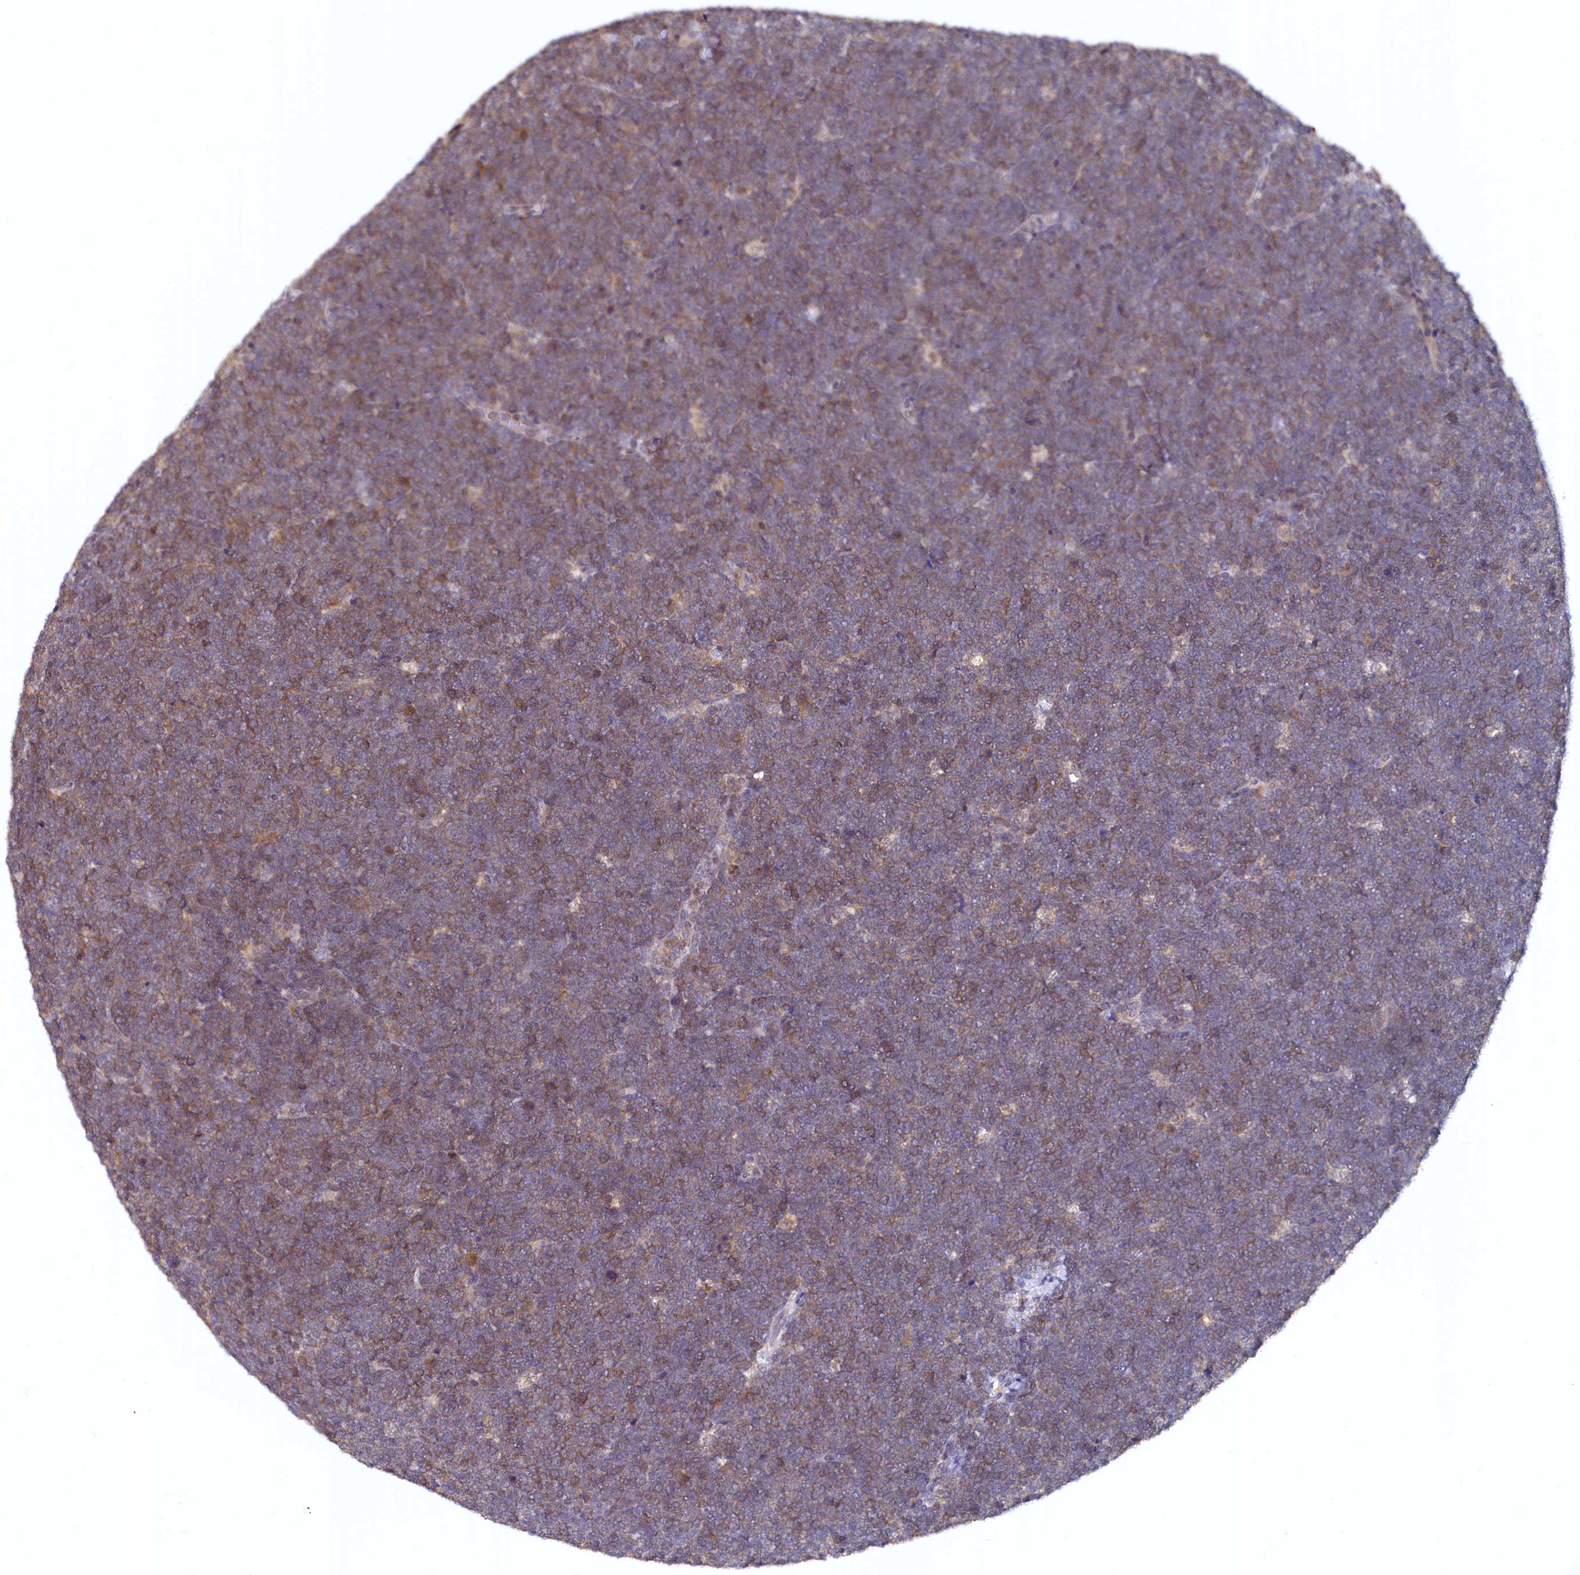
{"staining": {"intensity": "moderate", "quantity": "25%-75%", "location": "cytoplasmic/membranous"}, "tissue": "lymphoma", "cell_type": "Tumor cells", "image_type": "cancer", "snomed": [{"axis": "morphology", "description": "Malignant lymphoma, non-Hodgkin's type, High grade"}, {"axis": "topography", "description": "Lymph node"}], "caption": "Lymphoma stained with a protein marker reveals moderate staining in tumor cells.", "gene": "PAAF1", "patient": {"sex": "male", "age": 13}}